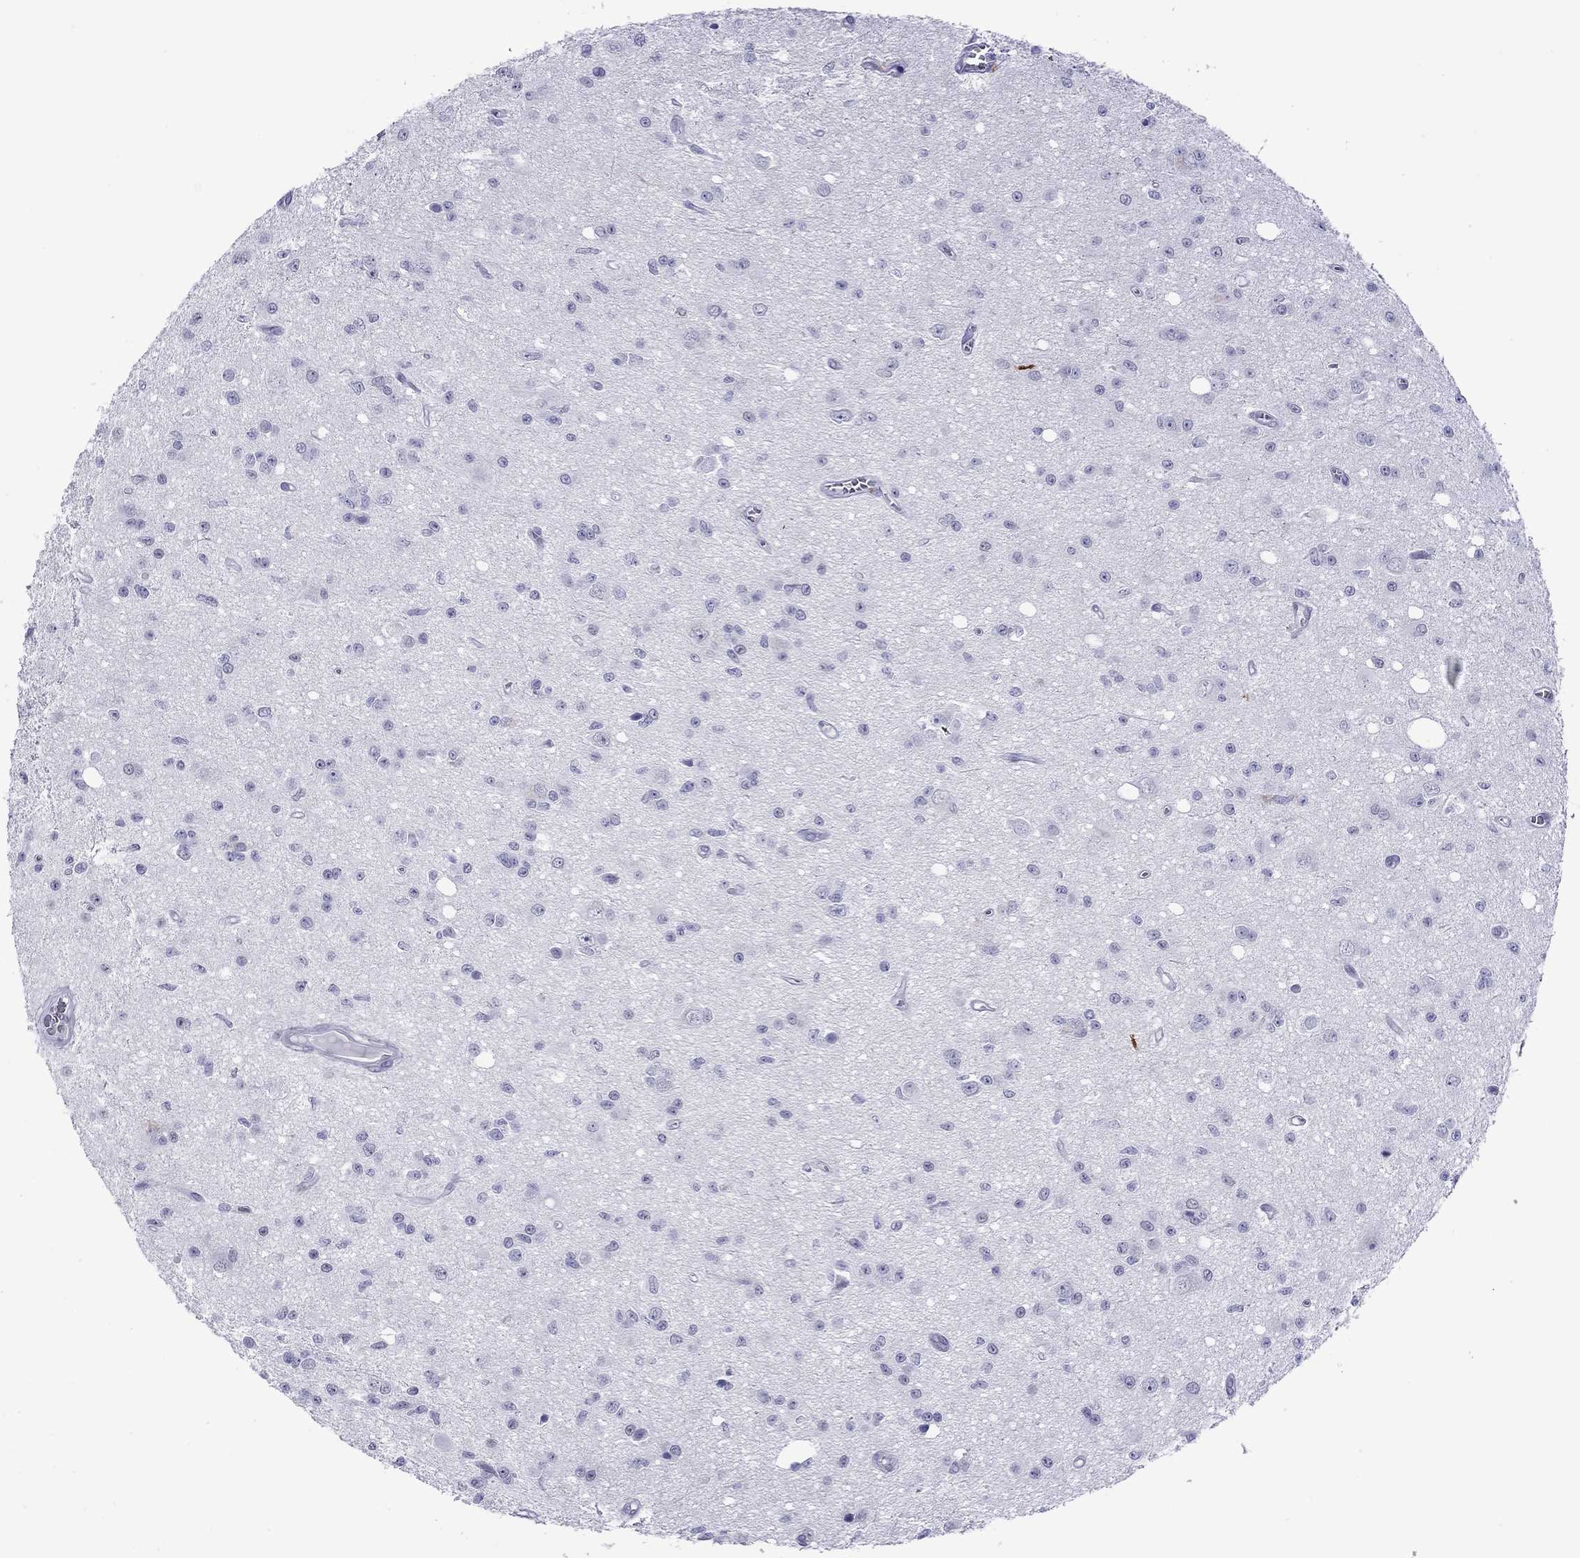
{"staining": {"intensity": "negative", "quantity": "none", "location": "none"}, "tissue": "glioma", "cell_type": "Tumor cells", "image_type": "cancer", "snomed": [{"axis": "morphology", "description": "Glioma, malignant, Low grade"}, {"axis": "topography", "description": "Brain"}], "caption": "IHC micrograph of neoplastic tissue: human glioma stained with DAB demonstrates no significant protein staining in tumor cells.", "gene": "SLC30A8", "patient": {"sex": "female", "age": 45}}